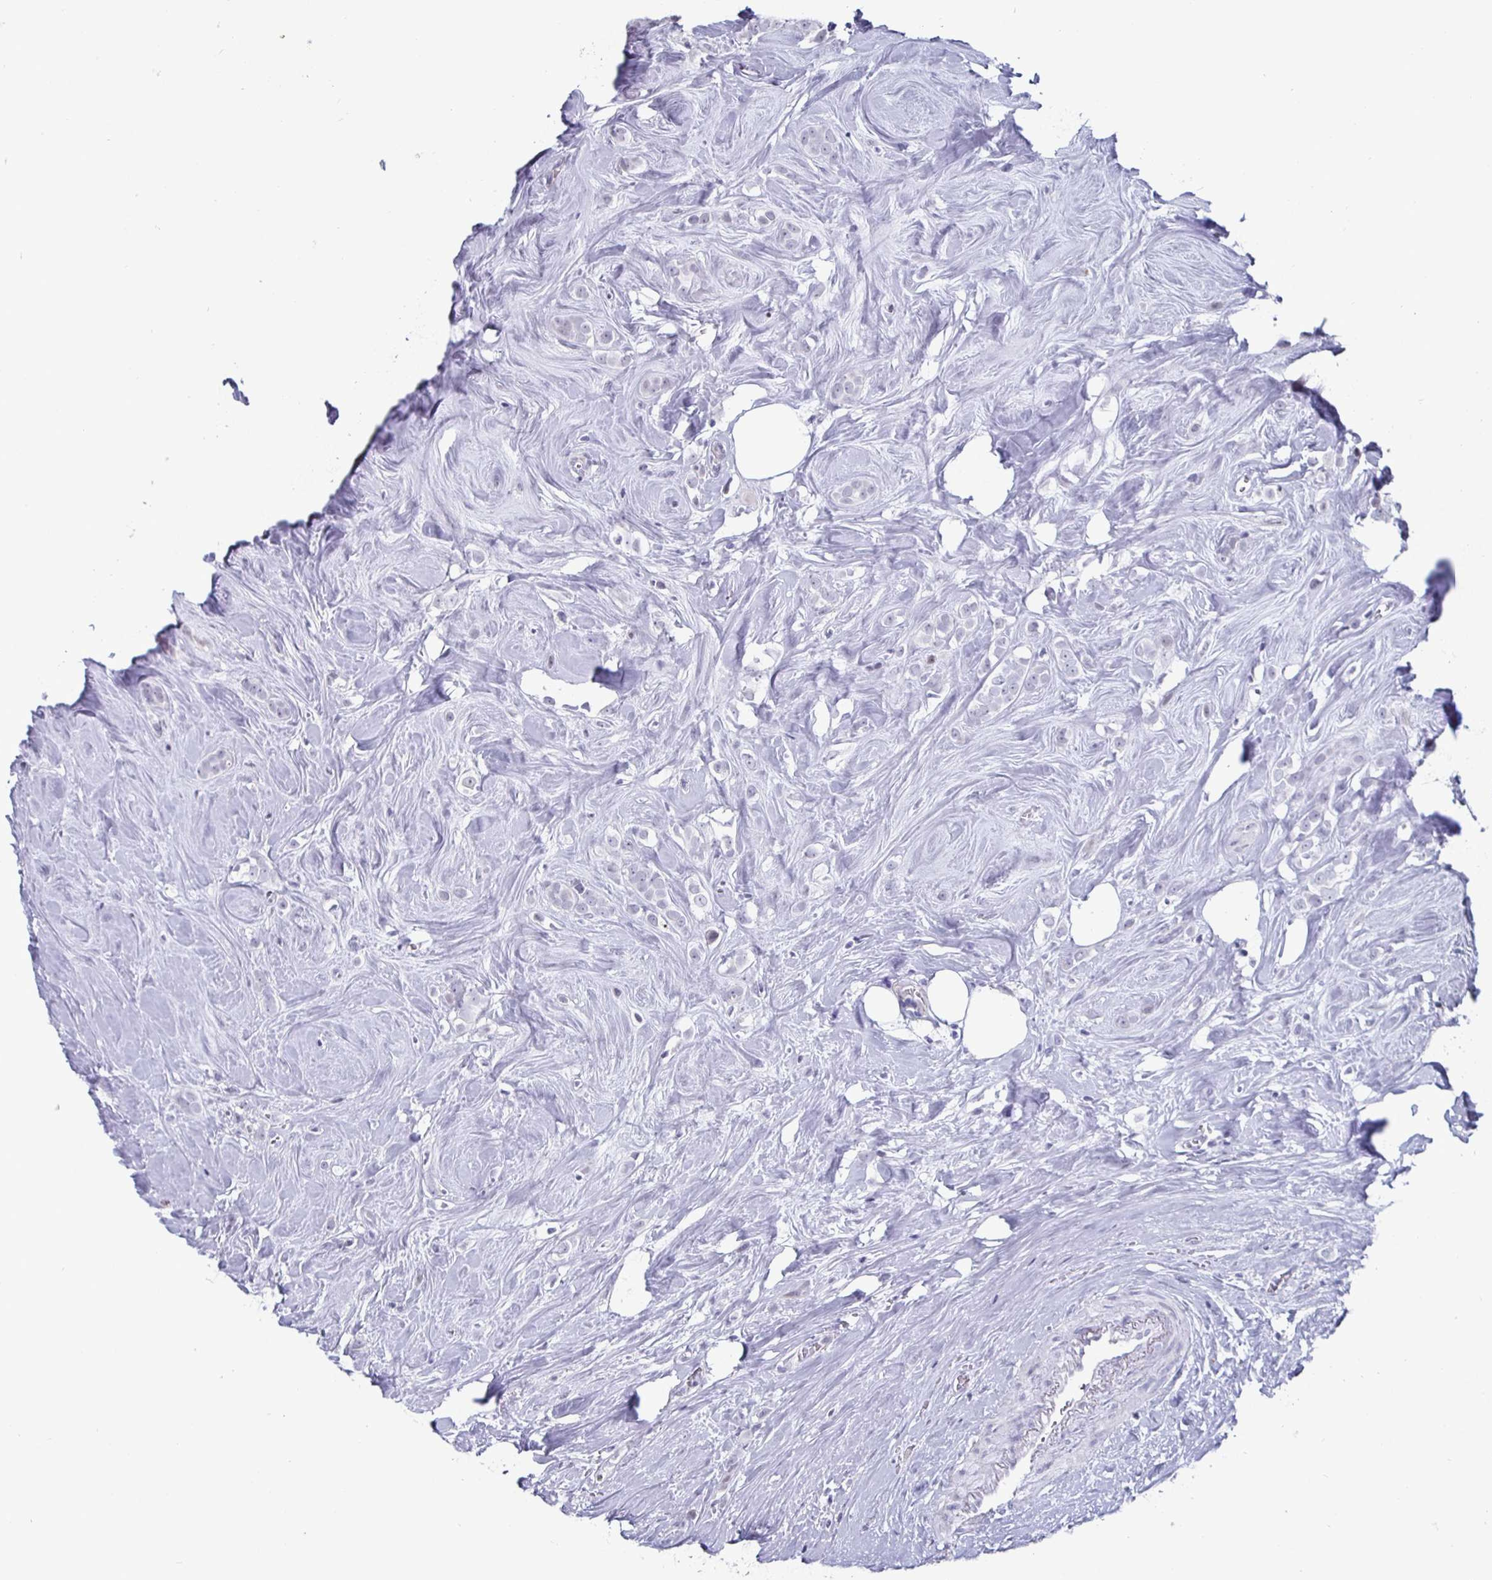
{"staining": {"intensity": "negative", "quantity": "none", "location": "none"}, "tissue": "breast cancer", "cell_type": "Tumor cells", "image_type": "cancer", "snomed": [{"axis": "morphology", "description": "Duct carcinoma"}, {"axis": "topography", "description": "Breast"}], "caption": "High power microscopy micrograph of an immunohistochemistry (IHC) micrograph of invasive ductal carcinoma (breast), revealing no significant staining in tumor cells.", "gene": "OOSP2", "patient": {"sex": "female", "age": 80}}